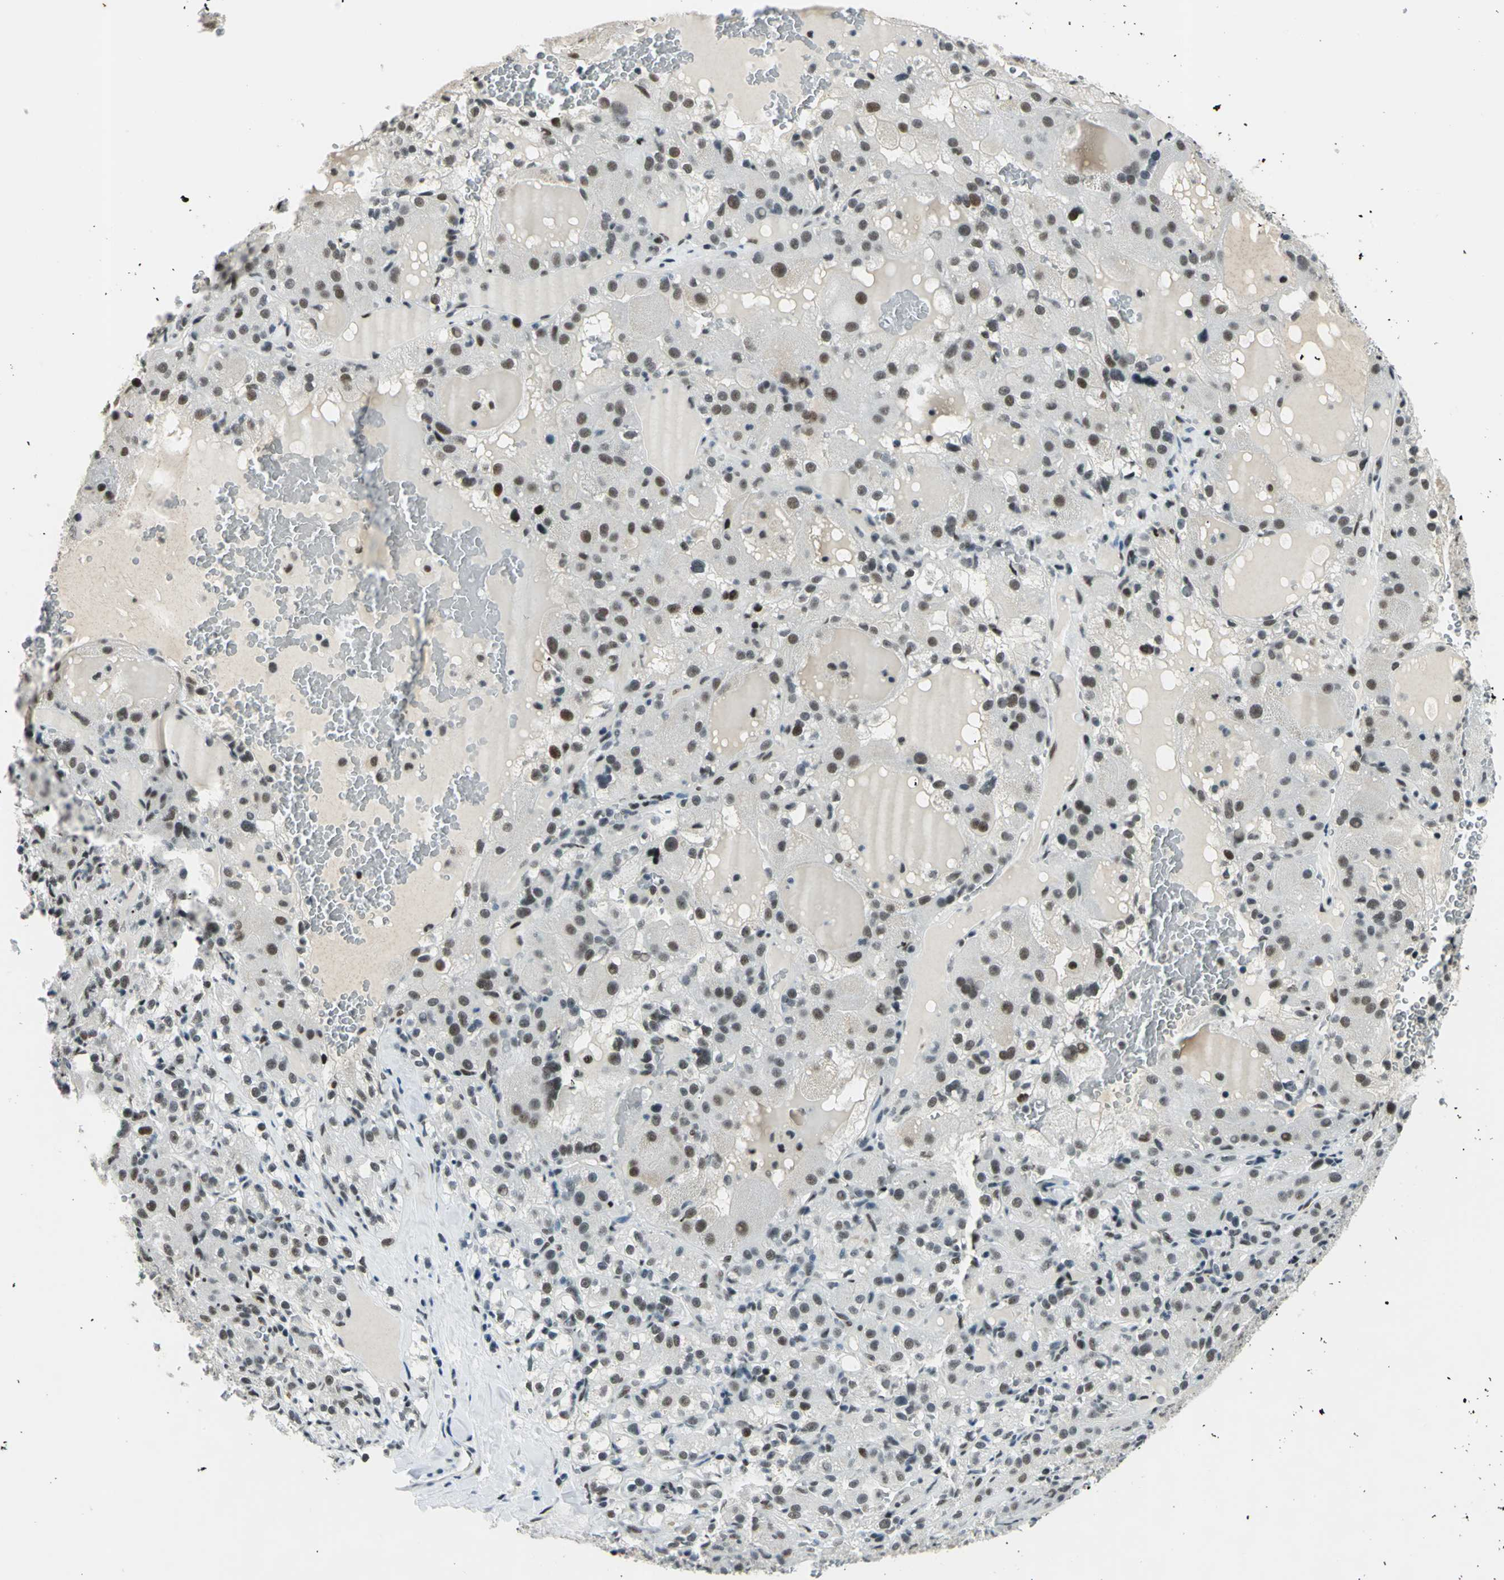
{"staining": {"intensity": "strong", "quantity": ">75%", "location": "nuclear"}, "tissue": "renal cancer", "cell_type": "Tumor cells", "image_type": "cancer", "snomed": [{"axis": "morphology", "description": "Normal tissue, NOS"}, {"axis": "morphology", "description": "Adenocarcinoma, NOS"}, {"axis": "topography", "description": "Kidney"}], "caption": "Brown immunohistochemical staining in adenocarcinoma (renal) shows strong nuclear expression in about >75% of tumor cells. (Brightfield microscopy of DAB IHC at high magnification).", "gene": "KAT6B", "patient": {"sex": "male", "age": 61}}